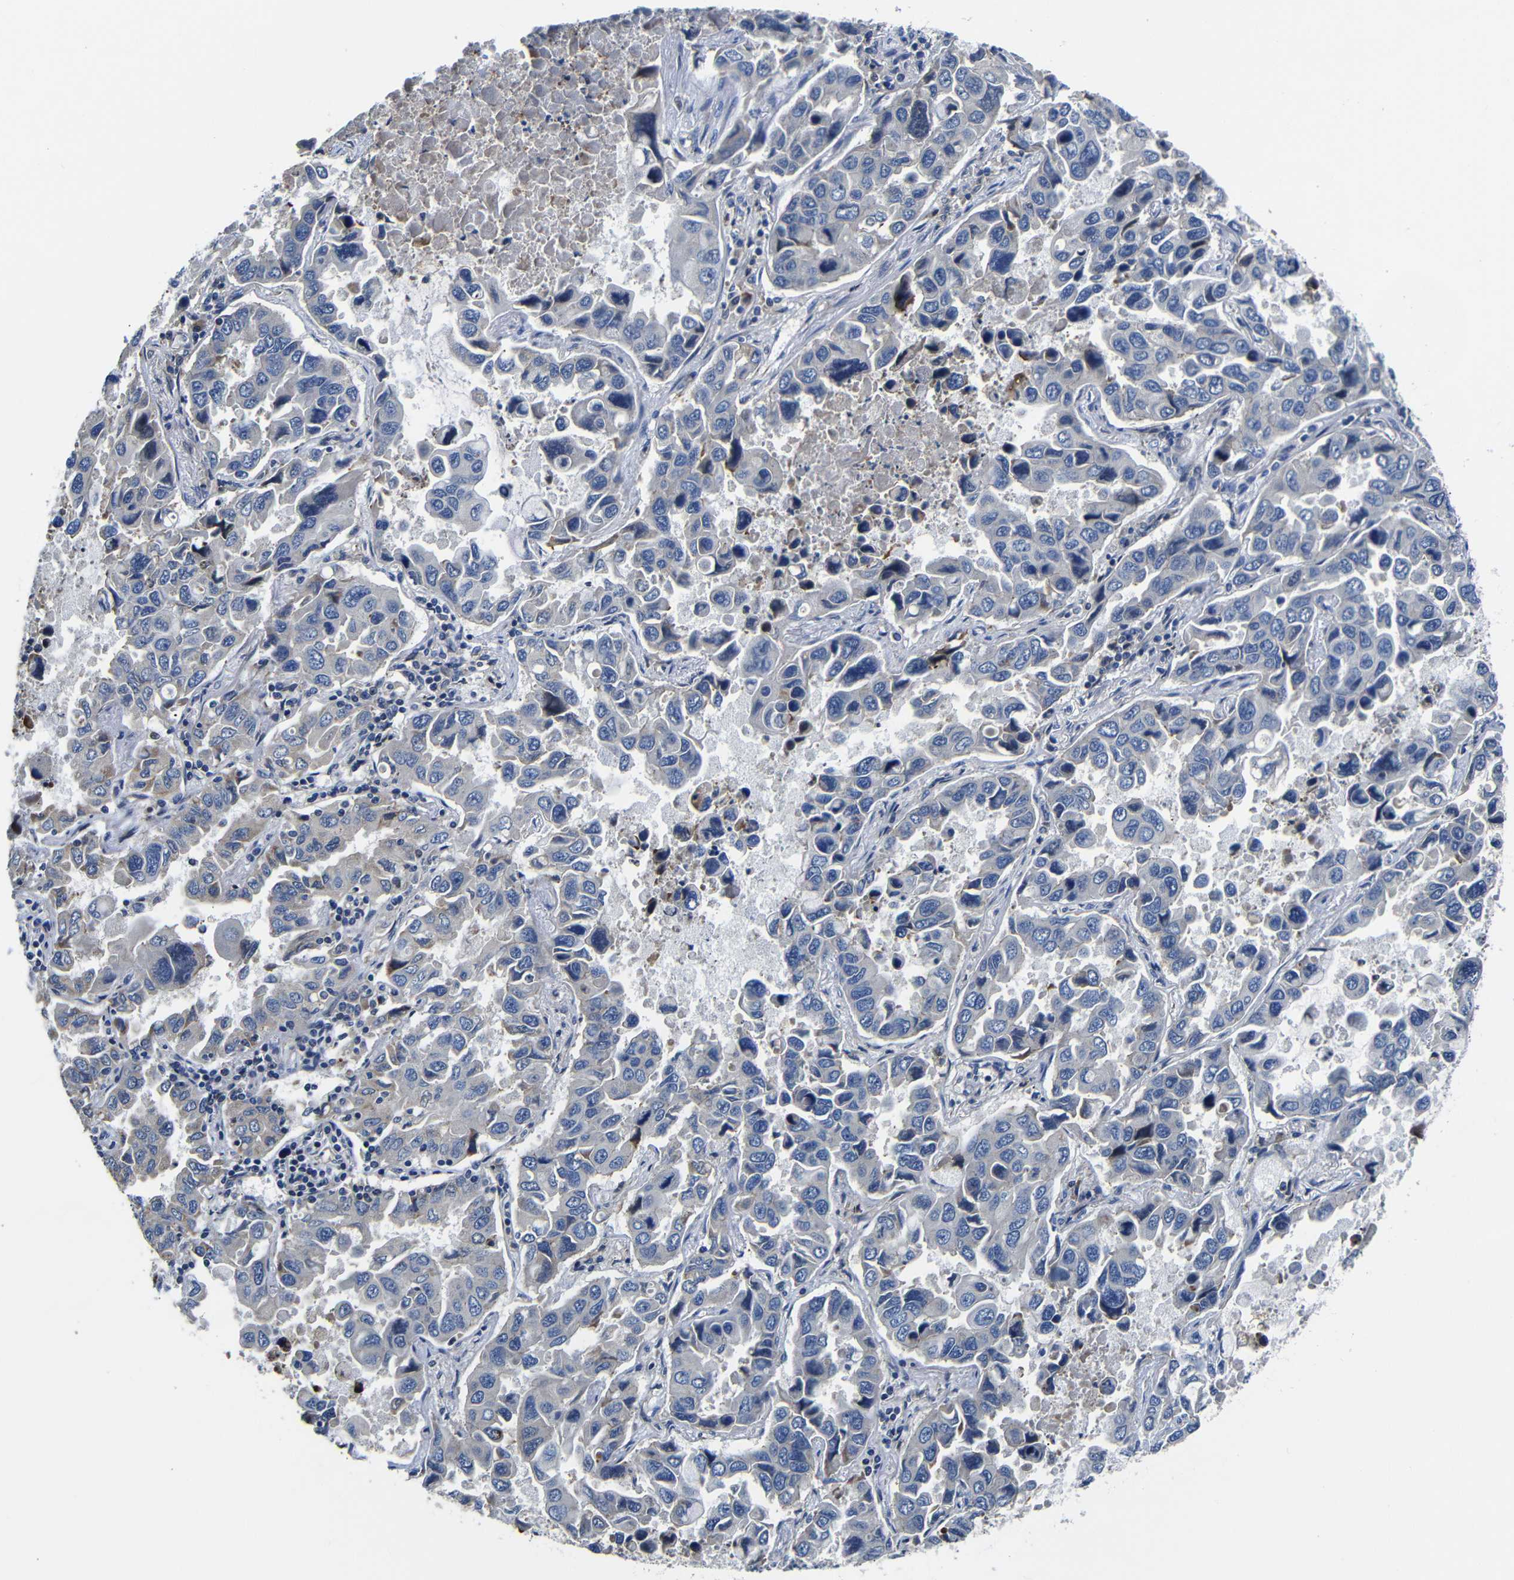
{"staining": {"intensity": "weak", "quantity": "<25%", "location": "cytoplasmic/membranous"}, "tissue": "lung cancer", "cell_type": "Tumor cells", "image_type": "cancer", "snomed": [{"axis": "morphology", "description": "Adenocarcinoma, NOS"}, {"axis": "topography", "description": "Lung"}], "caption": "This micrograph is of lung cancer stained with immunohistochemistry (IHC) to label a protein in brown with the nuclei are counter-stained blue. There is no staining in tumor cells. Nuclei are stained in blue.", "gene": "AFDN", "patient": {"sex": "male", "age": 64}}